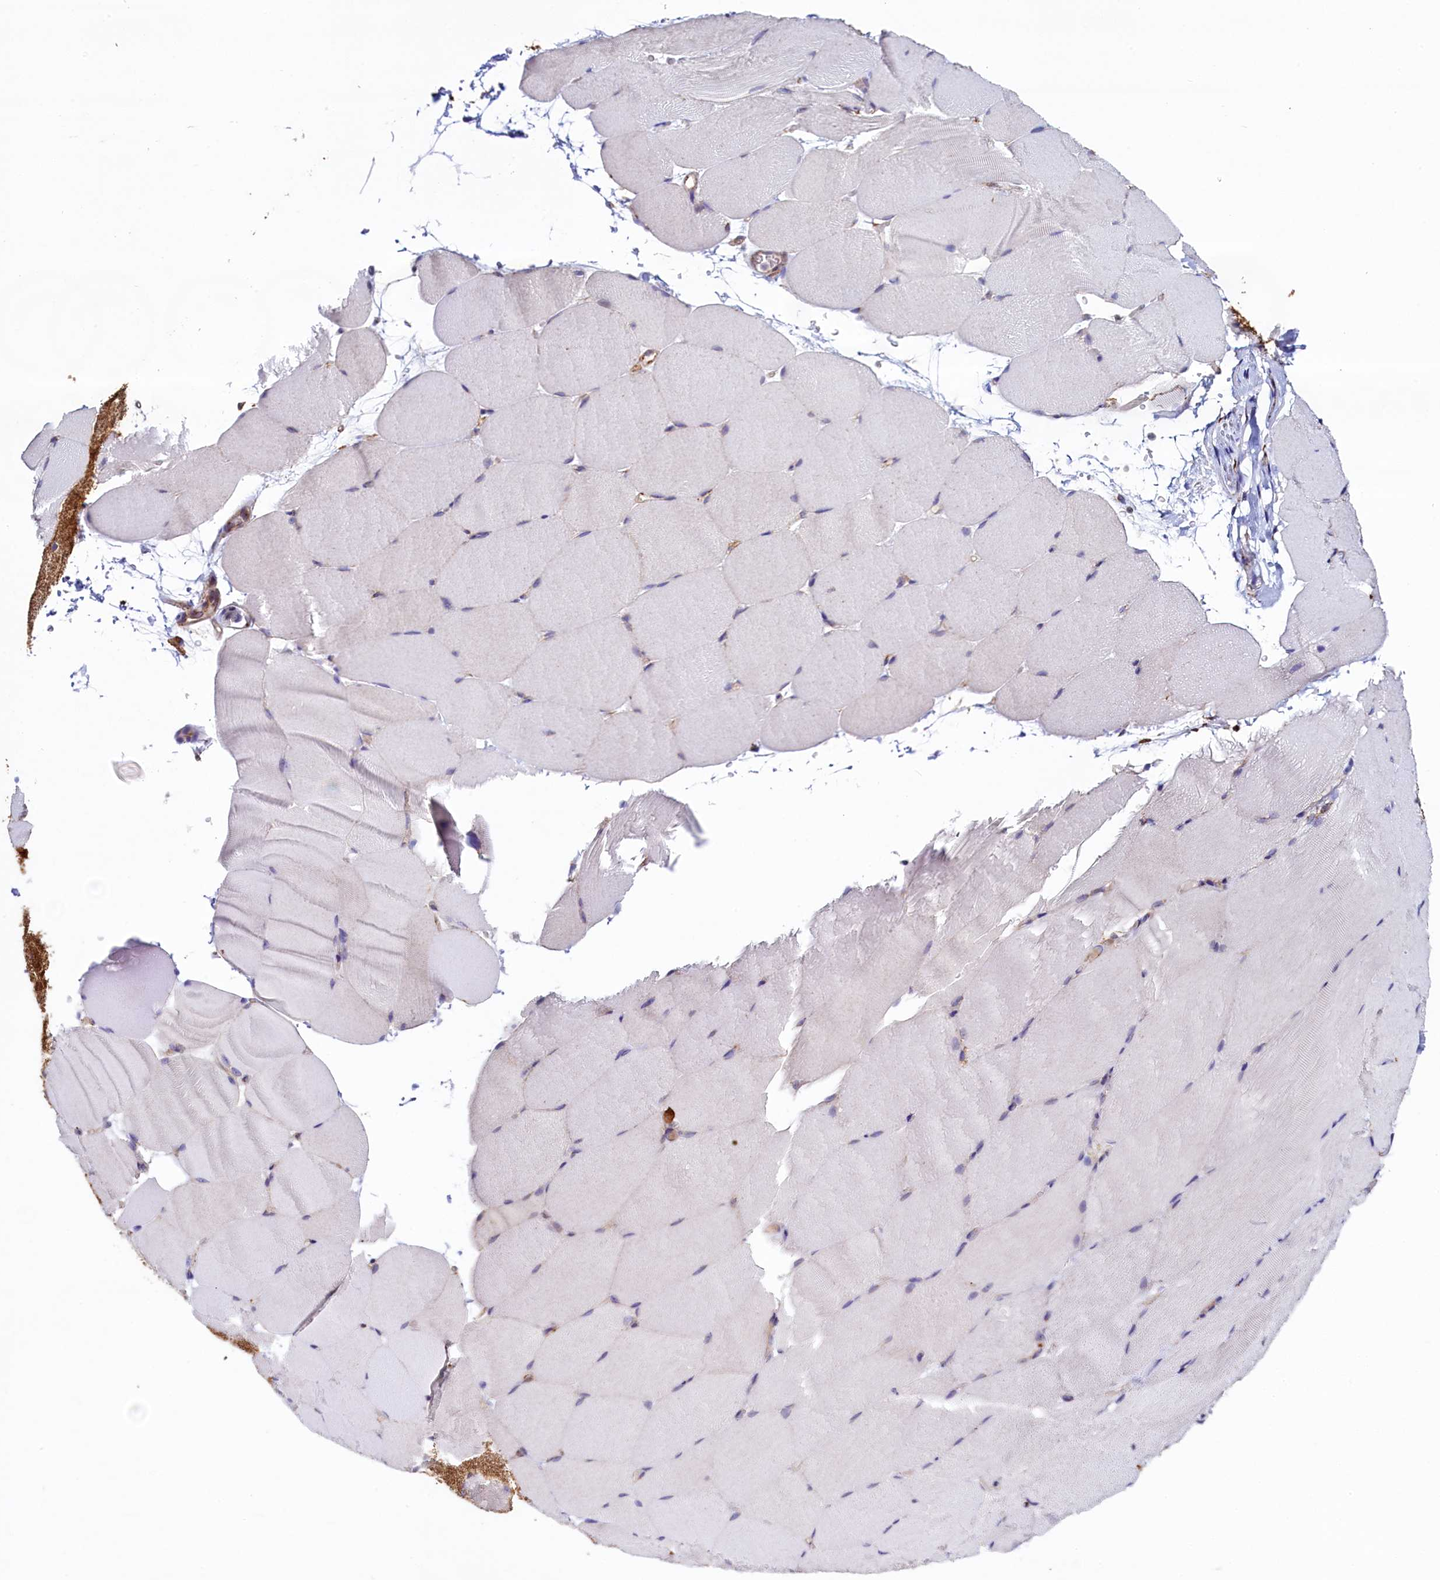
{"staining": {"intensity": "negative", "quantity": "none", "location": "none"}, "tissue": "skeletal muscle", "cell_type": "Myocytes", "image_type": "normal", "snomed": [{"axis": "morphology", "description": "Normal tissue, NOS"}, {"axis": "topography", "description": "Skeletal muscle"}, {"axis": "topography", "description": "Parathyroid gland"}], "caption": "Immunohistochemistry (IHC) histopathology image of benign skeletal muscle: human skeletal muscle stained with DAB reveals no significant protein positivity in myocytes. Brightfield microscopy of immunohistochemistry stained with DAB (3,3'-diaminobenzidine) (brown) and hematoxylin (blue), captured at high magnification.", "gene": "GPR21", "patient": {"sex": "female", "age": 37}}